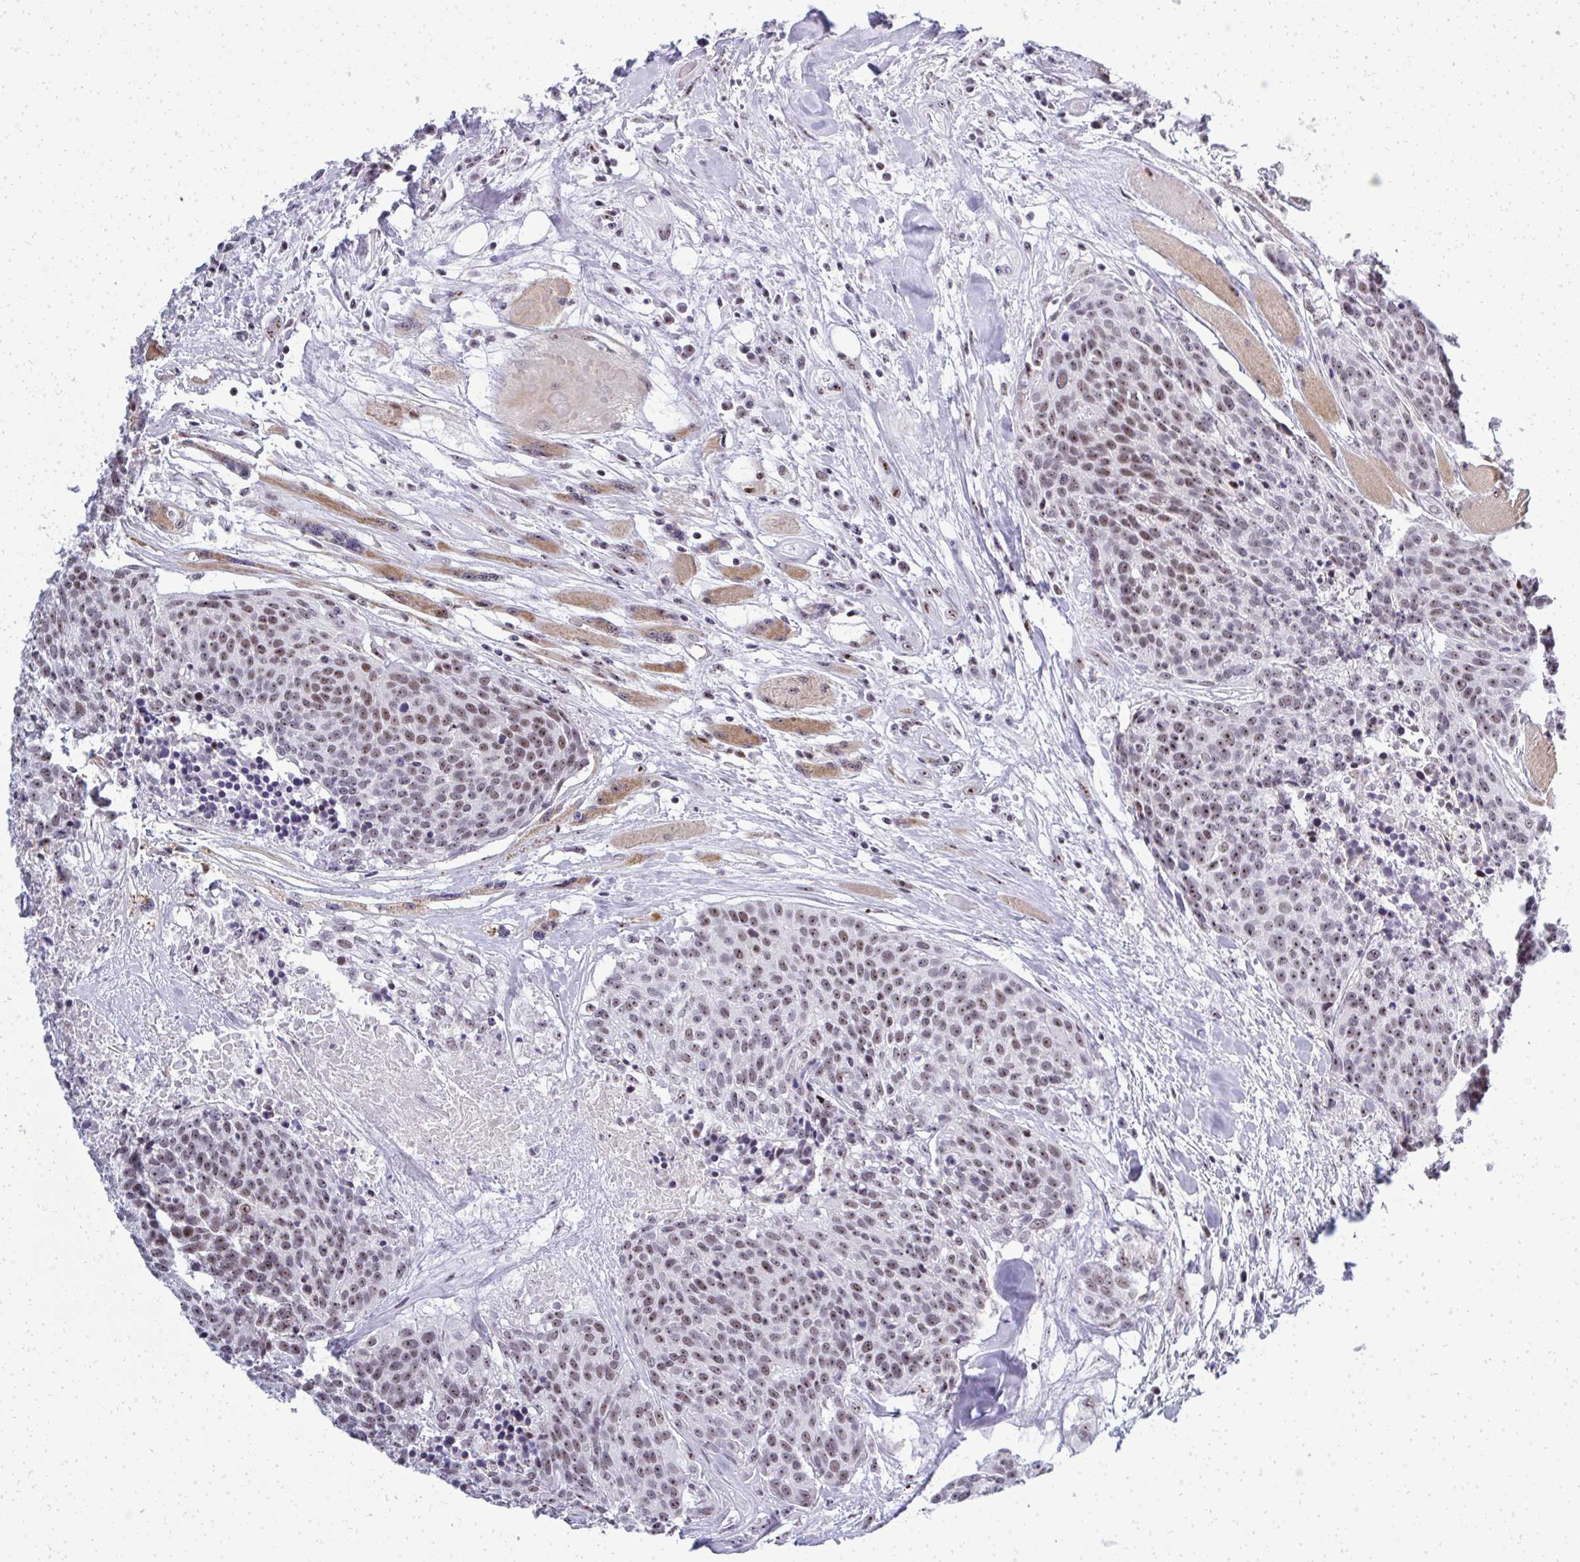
{"staining": {"intensity": "moderate", "quantity": "25%-75%", "location": "nuclear"}, "tissue": "head and neck cancer", "cell_type": "Tumor cells", "image_type": "cancer", "snomed": [{"axis": "morphology", "description": "Squamous cell carcinoma, NOS"}, {"axis": "topography", "description": "Oral tissue"}, {"axis": "topography", "description": "Head-Neck"}], "caption": "Immunohistochemistry micrograph of neoplastic tissue: human head and neck cancer stained using immunohistochemistry (IHC) exhibits medium levels of moderate protein expression localized specifically in the nuclear of tumor cells, appearing as a nuclear brown color.", "gene": "SIRT7", "patient": {"sex": "male", "age": 64}}